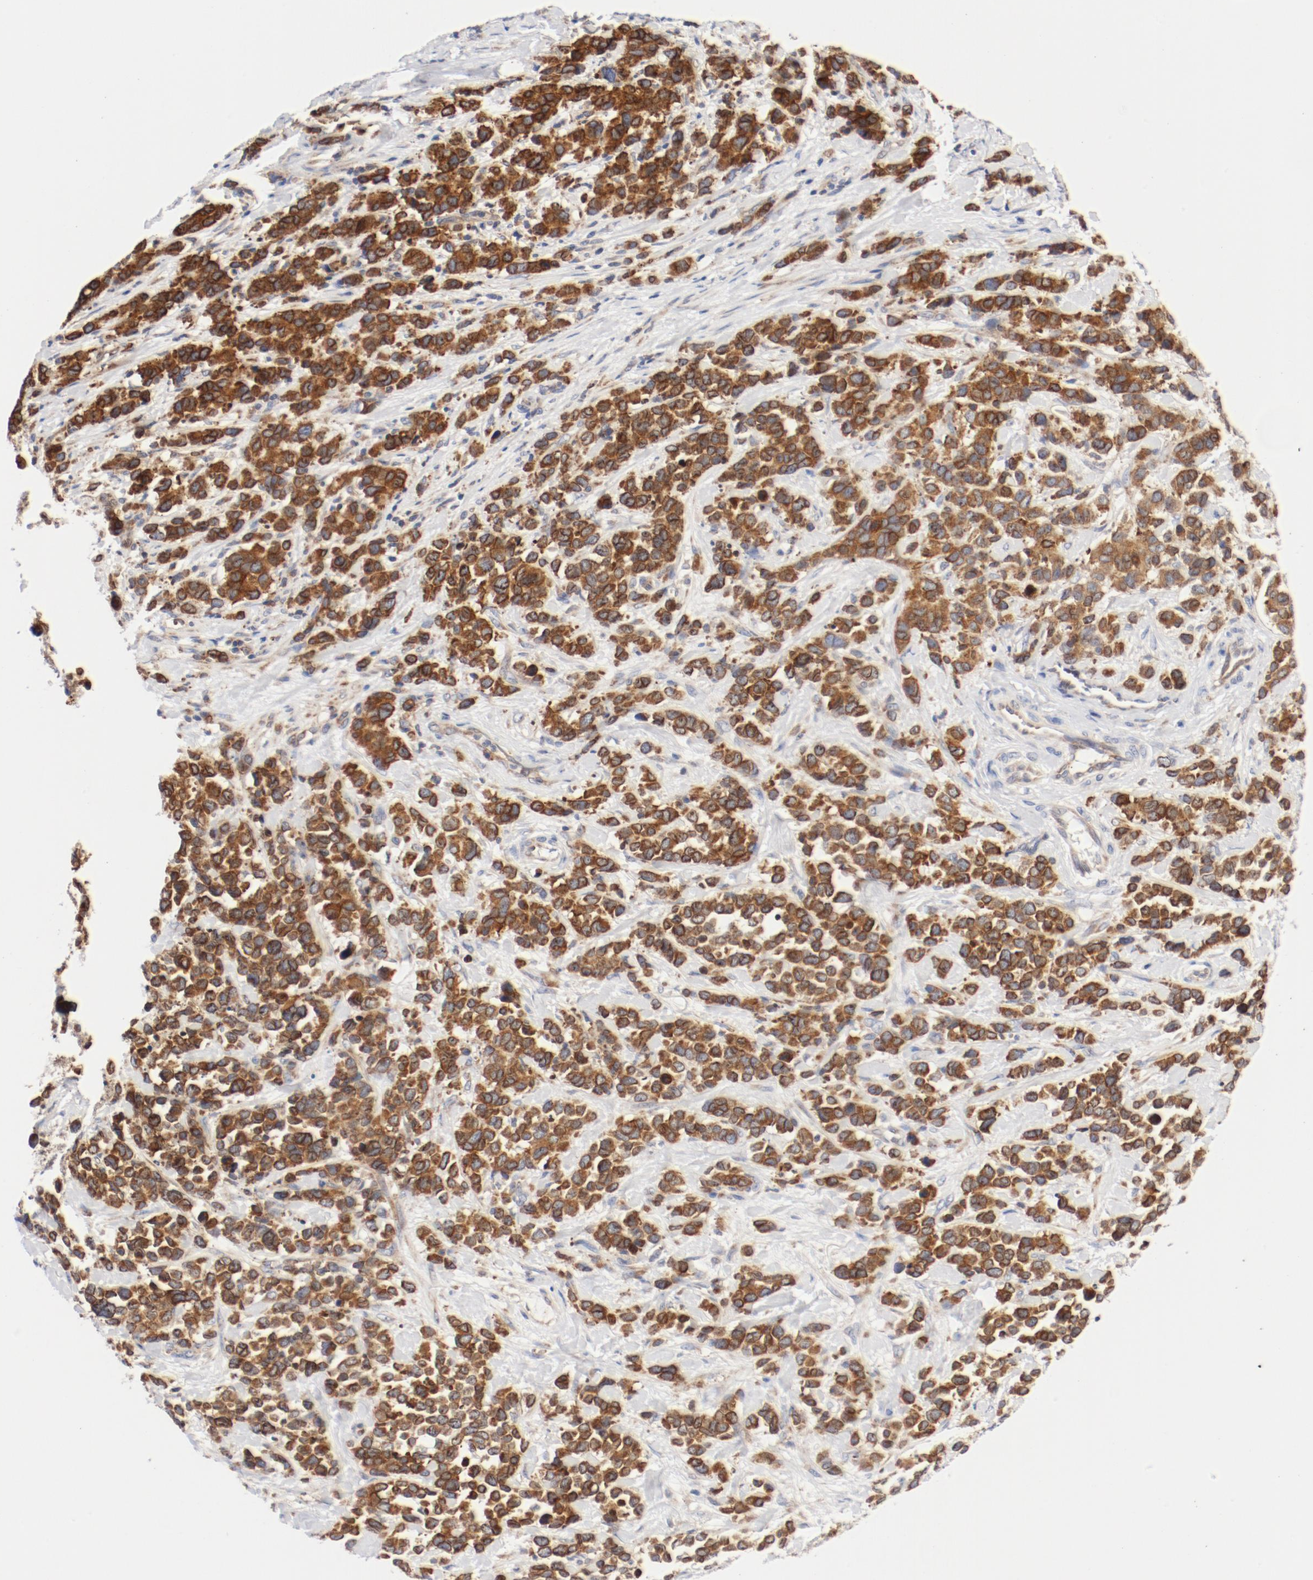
{"staining": {"intensity": "strong", "quantity": ">75%", "location": "cytoplasmic/membranous"}, "tissue": "stomach cancer", "cell_type": "Tumor cells", "image_type": "cancer", "snomed": [{"axis": "morphology", "description": "Adenocarcinoma, NOS"}, {"axis": "topography", "description": "Stomach, upper"}], "caption": "Immunohistochemistry of stomach cancer displays high levels of strong cytoplasmic/membranous expression in approximately >75% of tumor cells.", "gene": "PDPK1", "patient": {"sex": "male", "age": 71}}